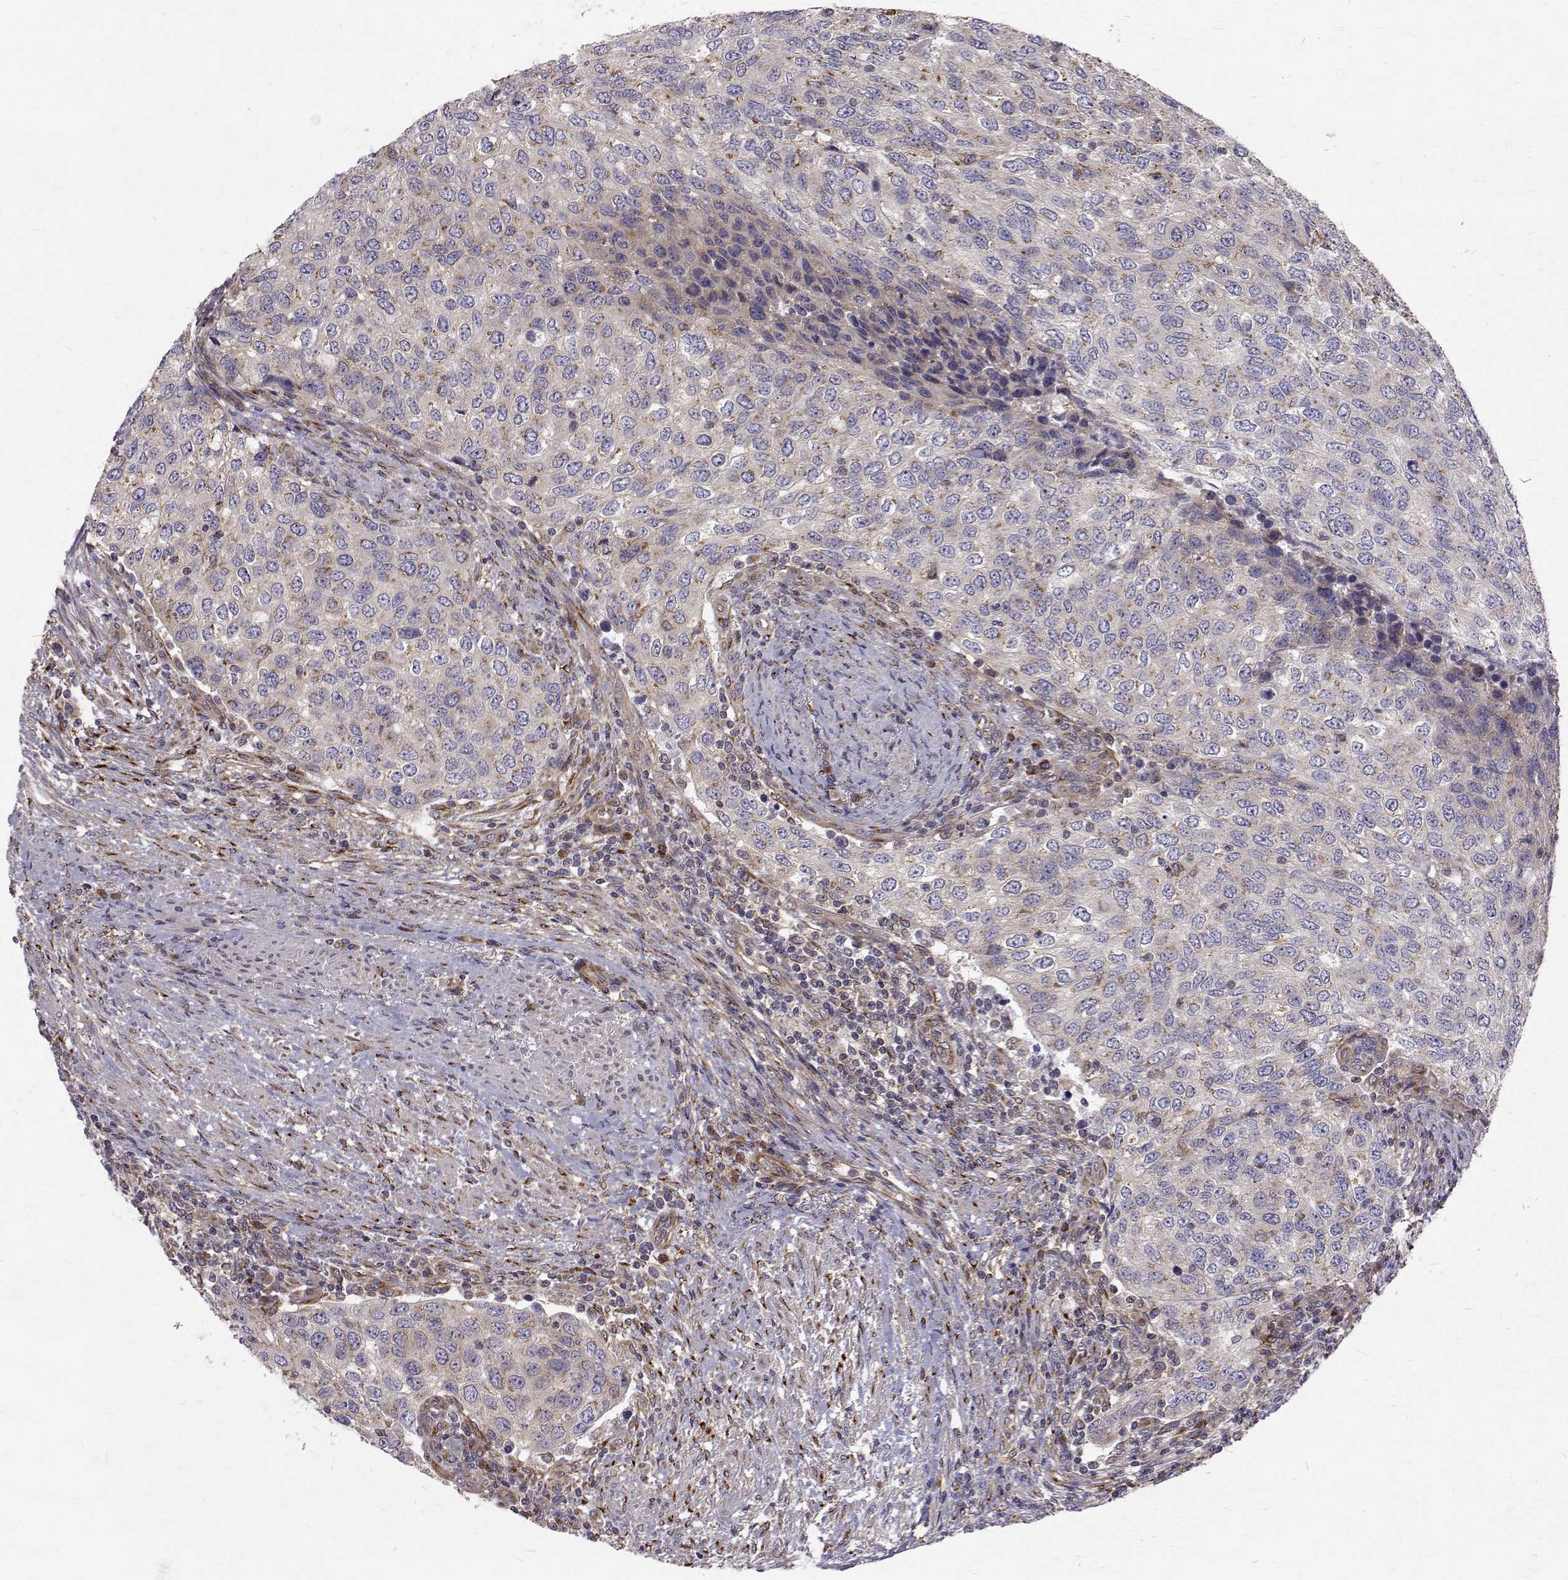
{"staining": {"intensity": "moderate", "quantity": "<25%", "location": "cytoplasmic/membranous"}, "tissue": "urothelial cancer", "cell_type": "Tumor cells", "image_type": "cancer", "snomed": [{"axis": "morphology", "description": "Urothelial carcinoma, High grade"}, {"axis": "topography", "description": "Urinary bladder"}], "caption": "DAB immunohistochemical staining of human high-grade urothelial carcinoma demonstrates moderate cytoplasmic/membranous protein staining in approximately <25% of tumor cells.", "gene": "ARFGAP1", "patient": {"sex": "female", "age": 78}}